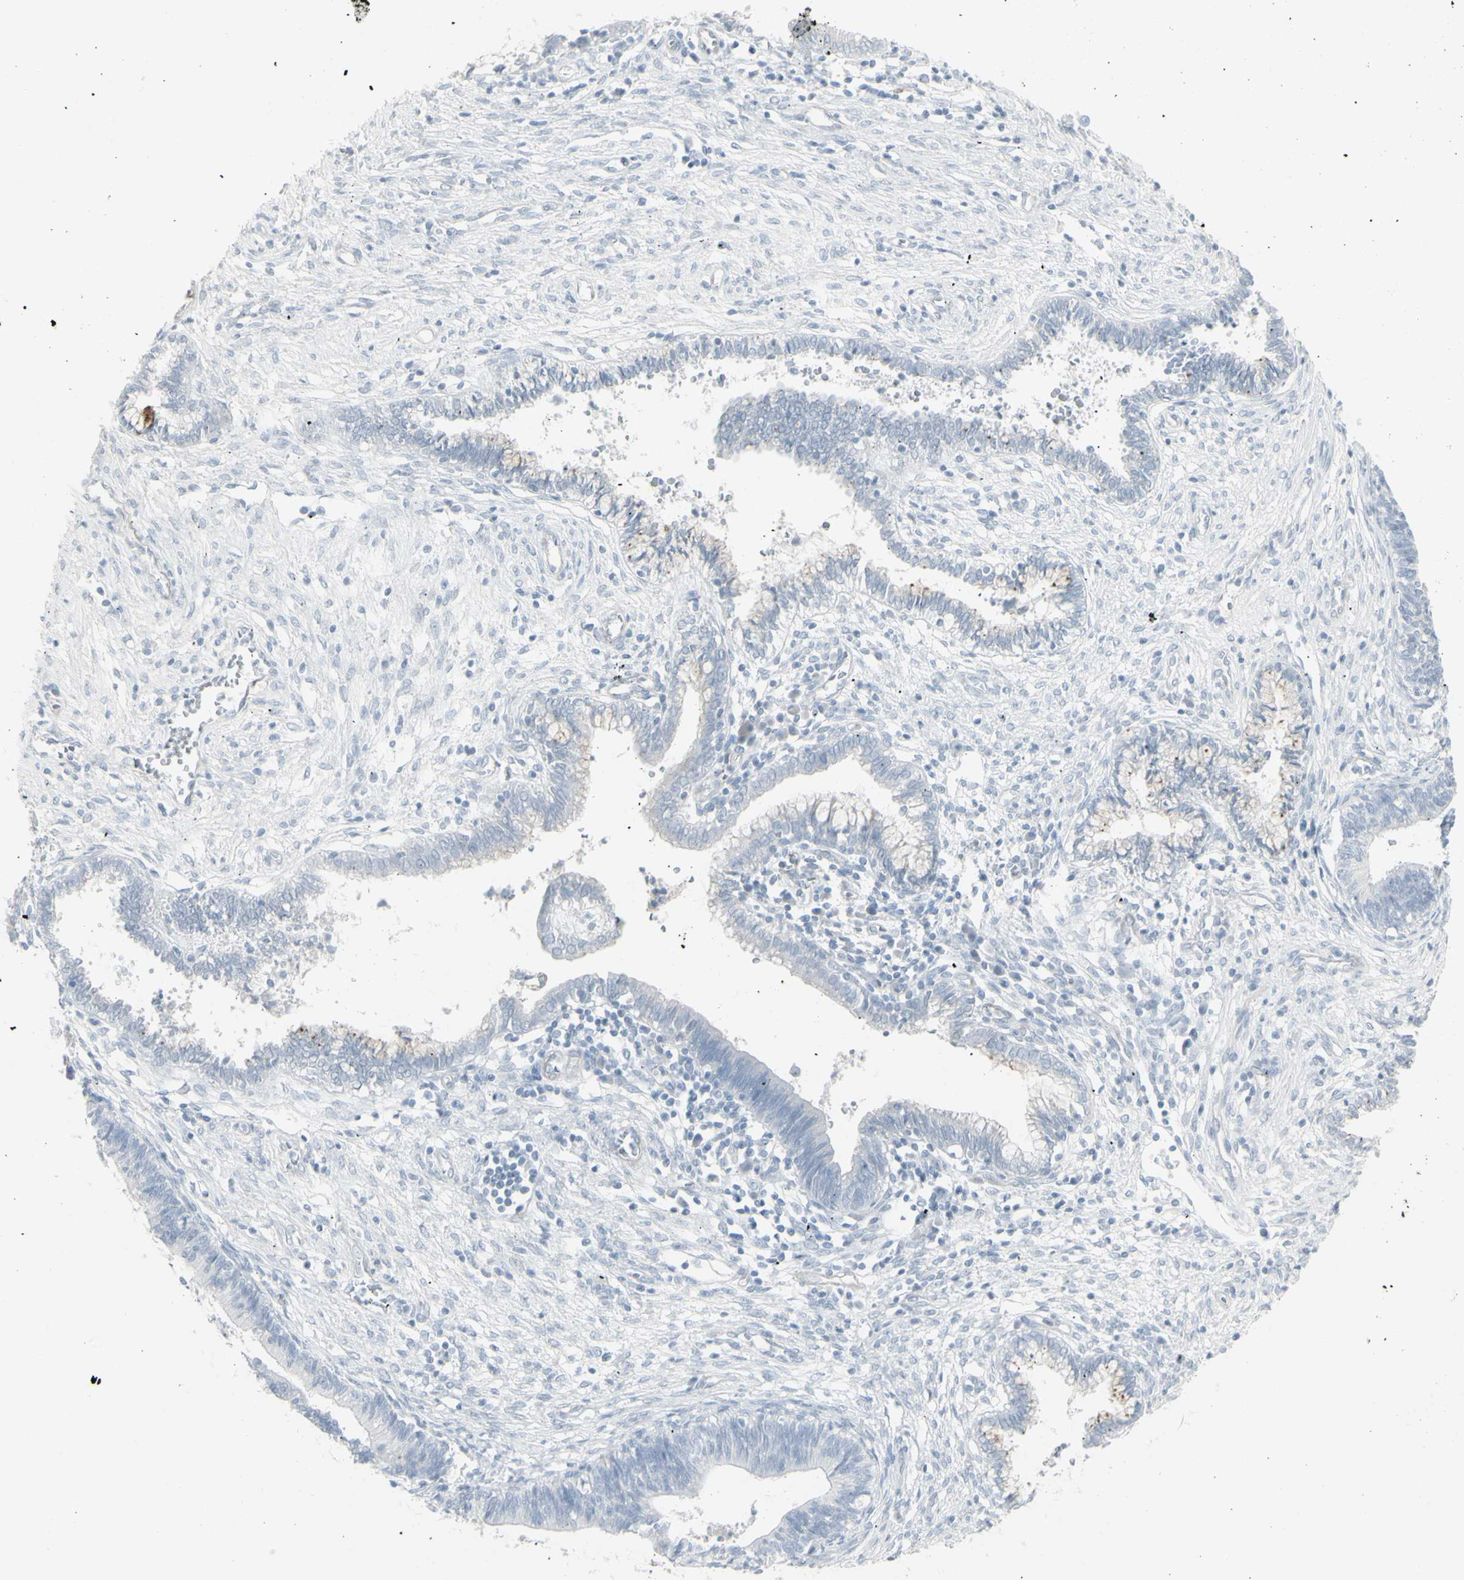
{"staining": {"intensity": "negative", "quantity": "none", "location": "none"}, "tissue": "cervical cancer", "cell_type": "Tumor cells", "image_type": "cancer", "snomed": [{"axis": "morphology", "description": "Adenocarcinoma, NOS"}, {"axis": "topography", "description": "Cervix"}], "caption": "Tumor cells are negative for brown protein staining in cervical cancer (adenocarcinoma).", "gene": "YBX2", "patient": {"sex": "female", "age": 44}}